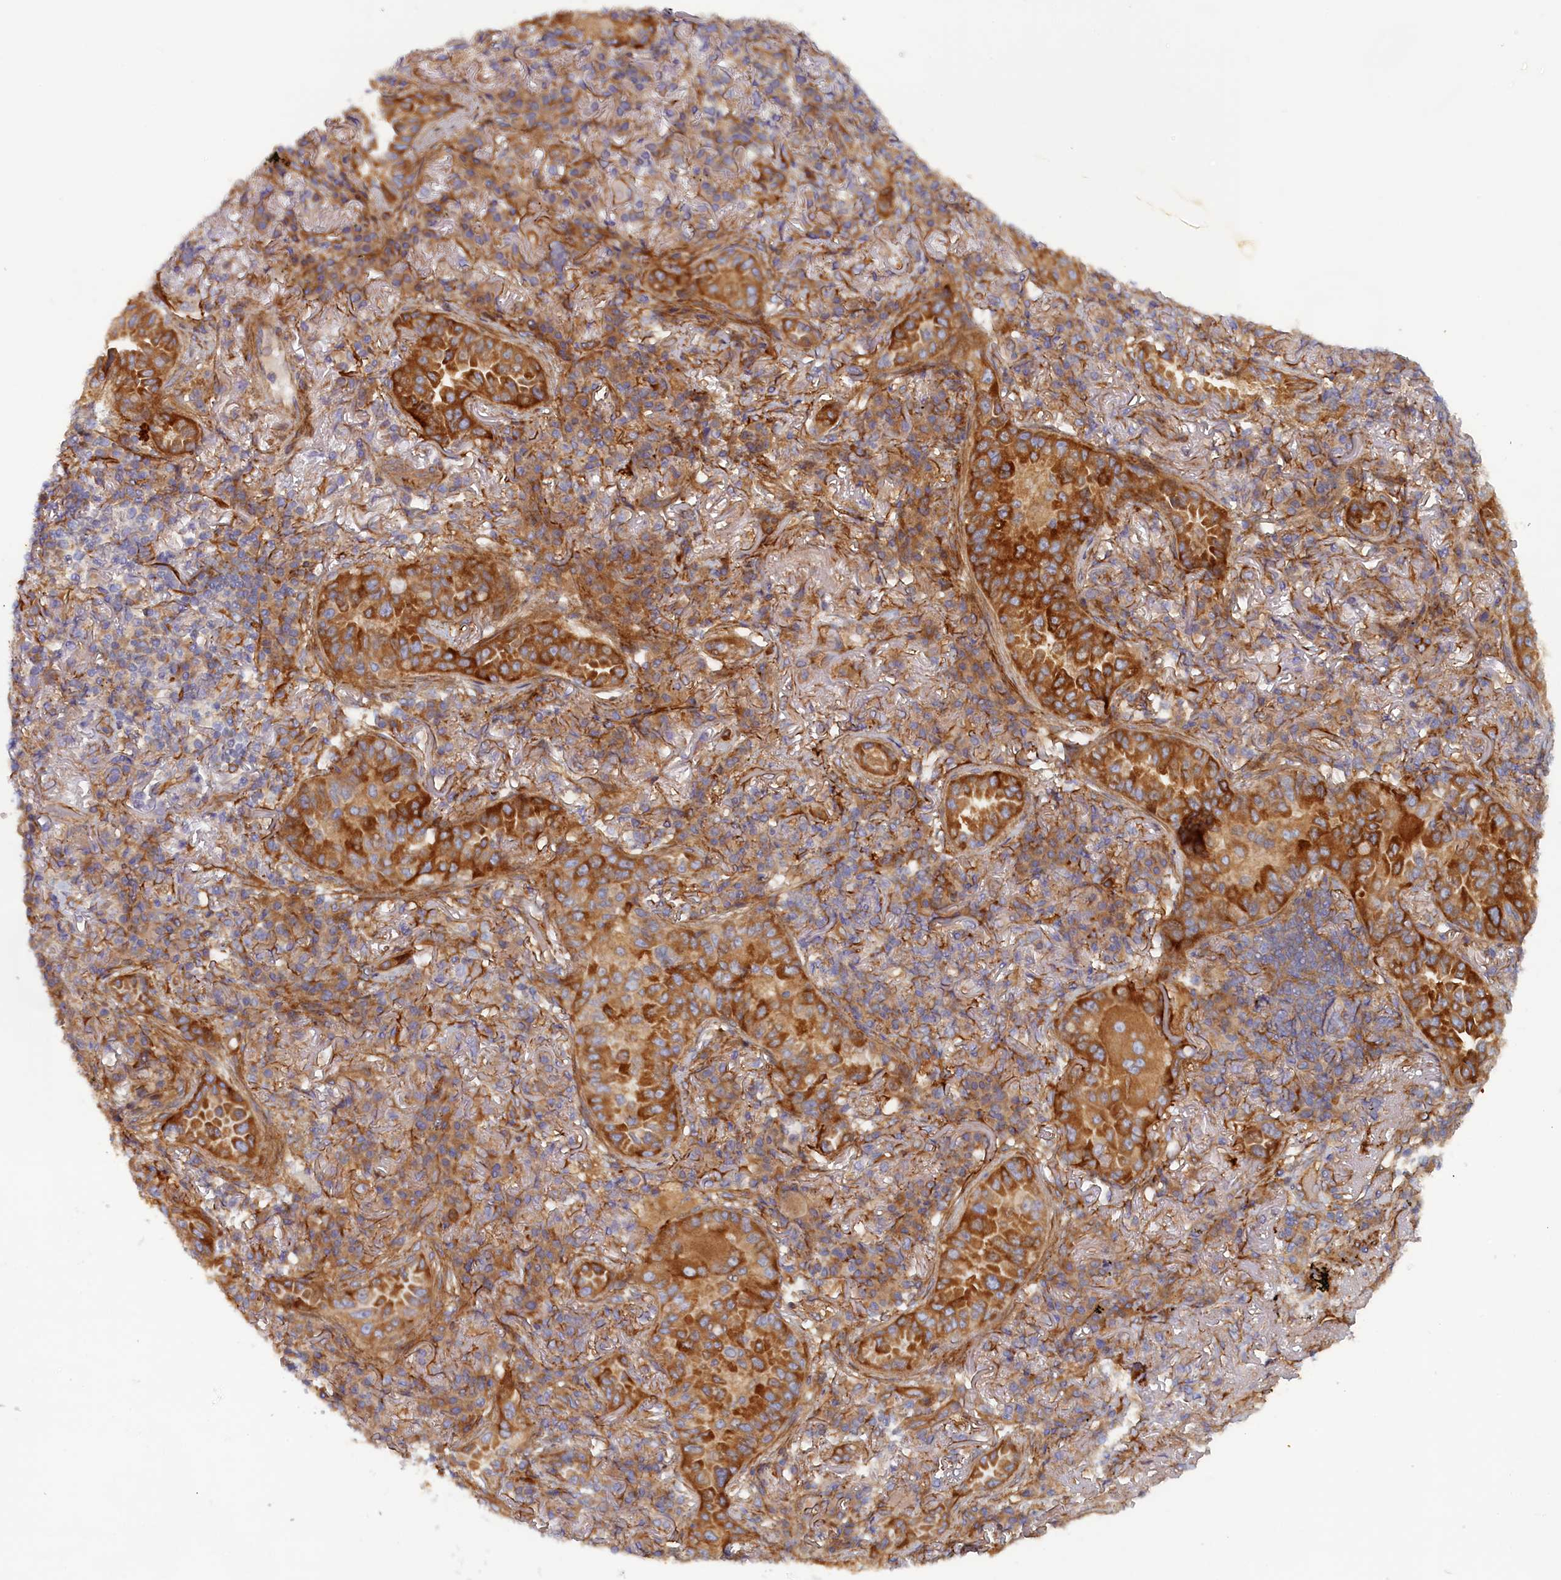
{"staining": {"intensity": "moderate", "quantity": ">75%", "location": "cytoplasmic/membranous"}, "tissue": "lung cancer", "cell_type": "Tumor cells", "image_type": "cancer", "snomed": [{"axis": "morphology", "description": "Adenocarcinoma, NOS"}, {"axis": "topography", "description": "Lung"}], "caption": "Lung cancer (adenocarcinoma) stained with immunohistochemistry demonstrates moderate cytoplasmic/membranous staining in about >75% of tumor cells.", "gene": "TMEM196", "patient": {"sex": "female", "age": 69}}